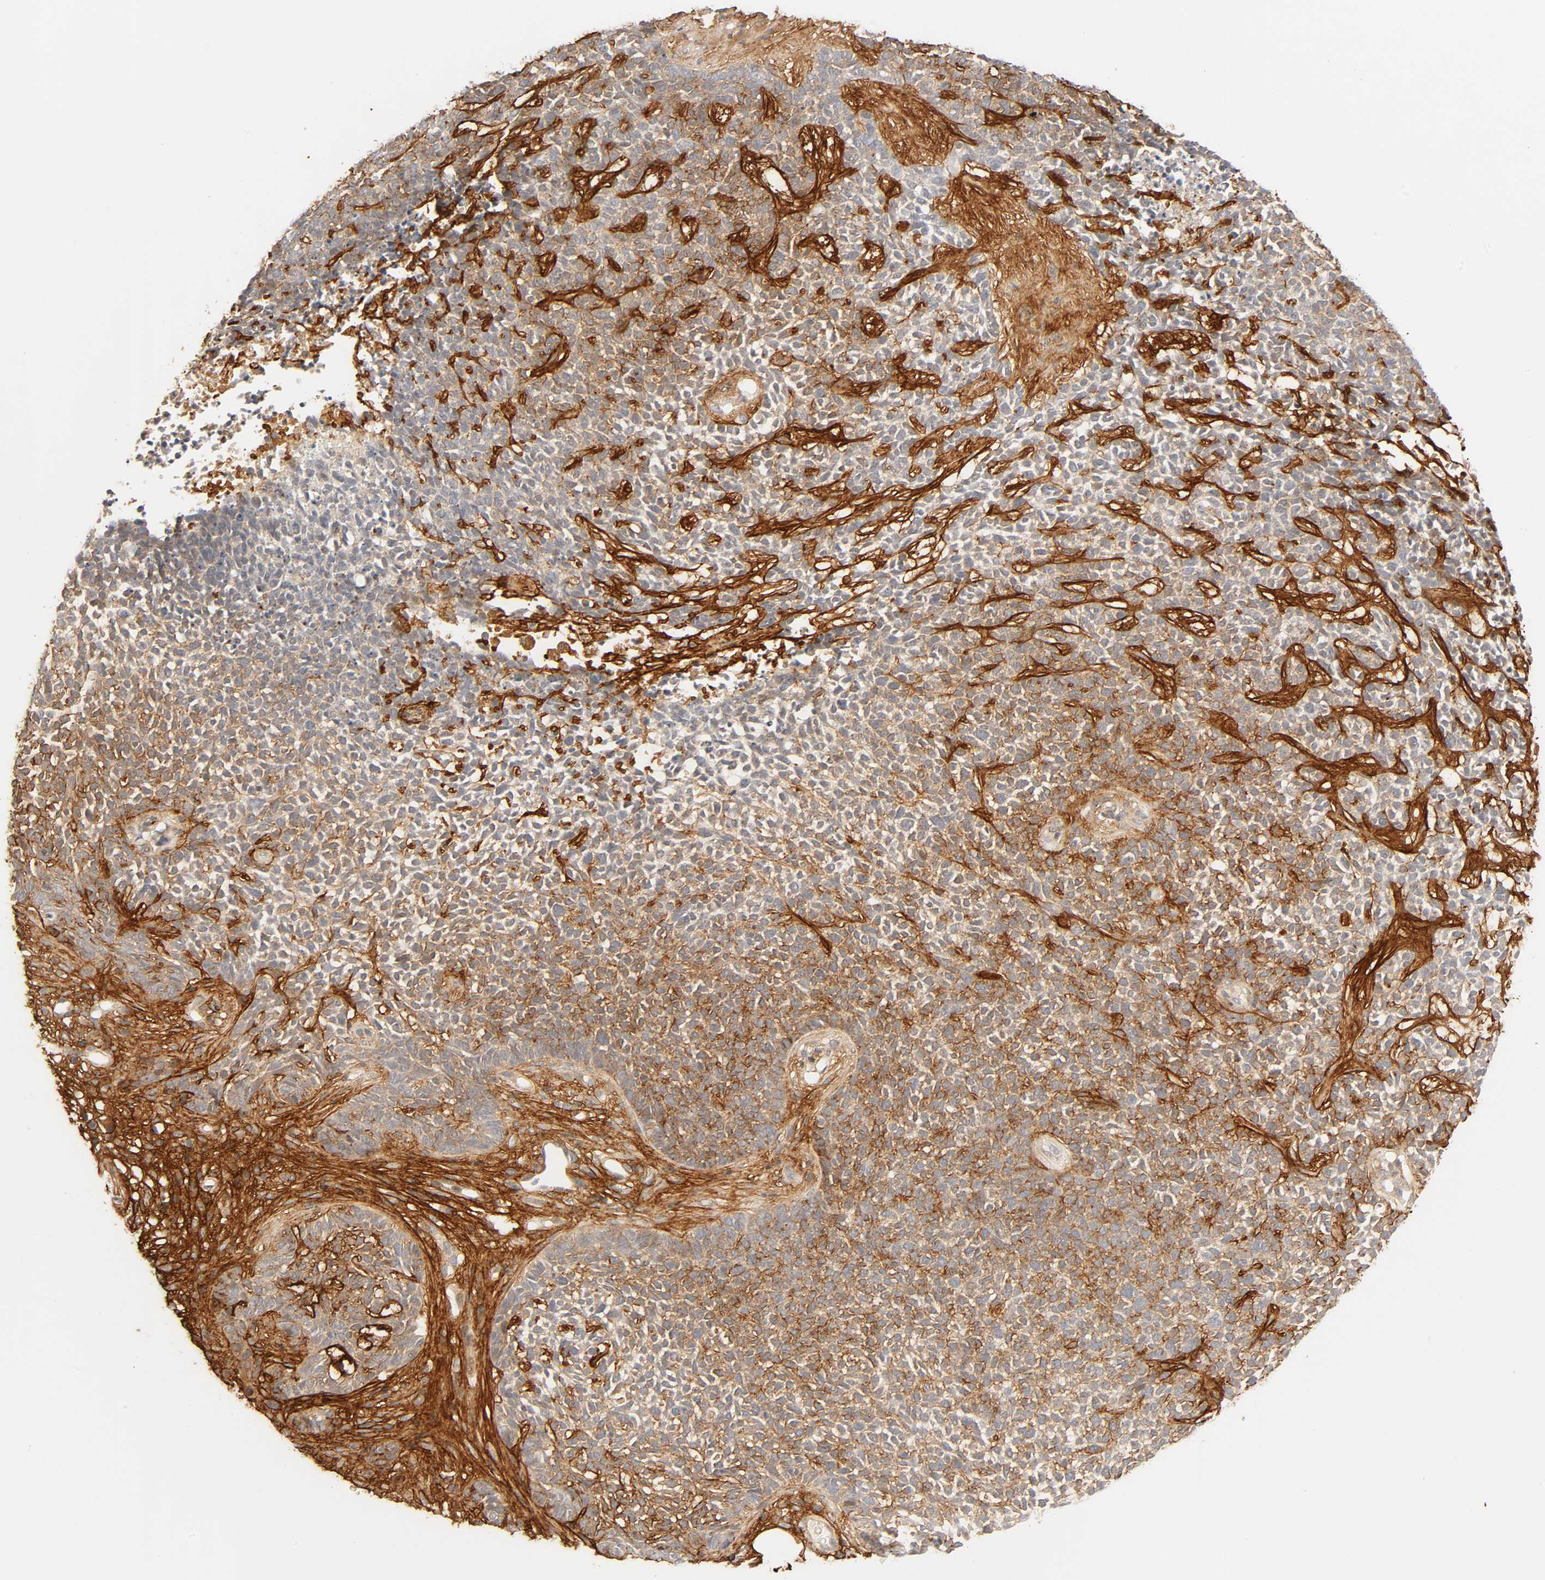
{"staining": {"intensity": "strong", "quantity": ">75%", "location": "cytoplasmic/membranous"}, "tissue": "skin cancer", "cell_type": "Tumor cells", "image_type": "cancer", "snomed": [{"axis": "morphology", "description": "Basal cell carcinoma"}, {"axis": "topography", "description": "Skin"}], "caption": "Immunohistochemistry (DAB (3,3'-diaminobenzidine)) staining of human basal cell carcinoma (skin) displays strong cytoplasmic/membranous protein staining in approximately >75% of tumor cells. (Brightfield microscopy of DAB IHC at high magnification).", "gene": "CACNA1G", "patient": {"sex": "female", "age": 84}}